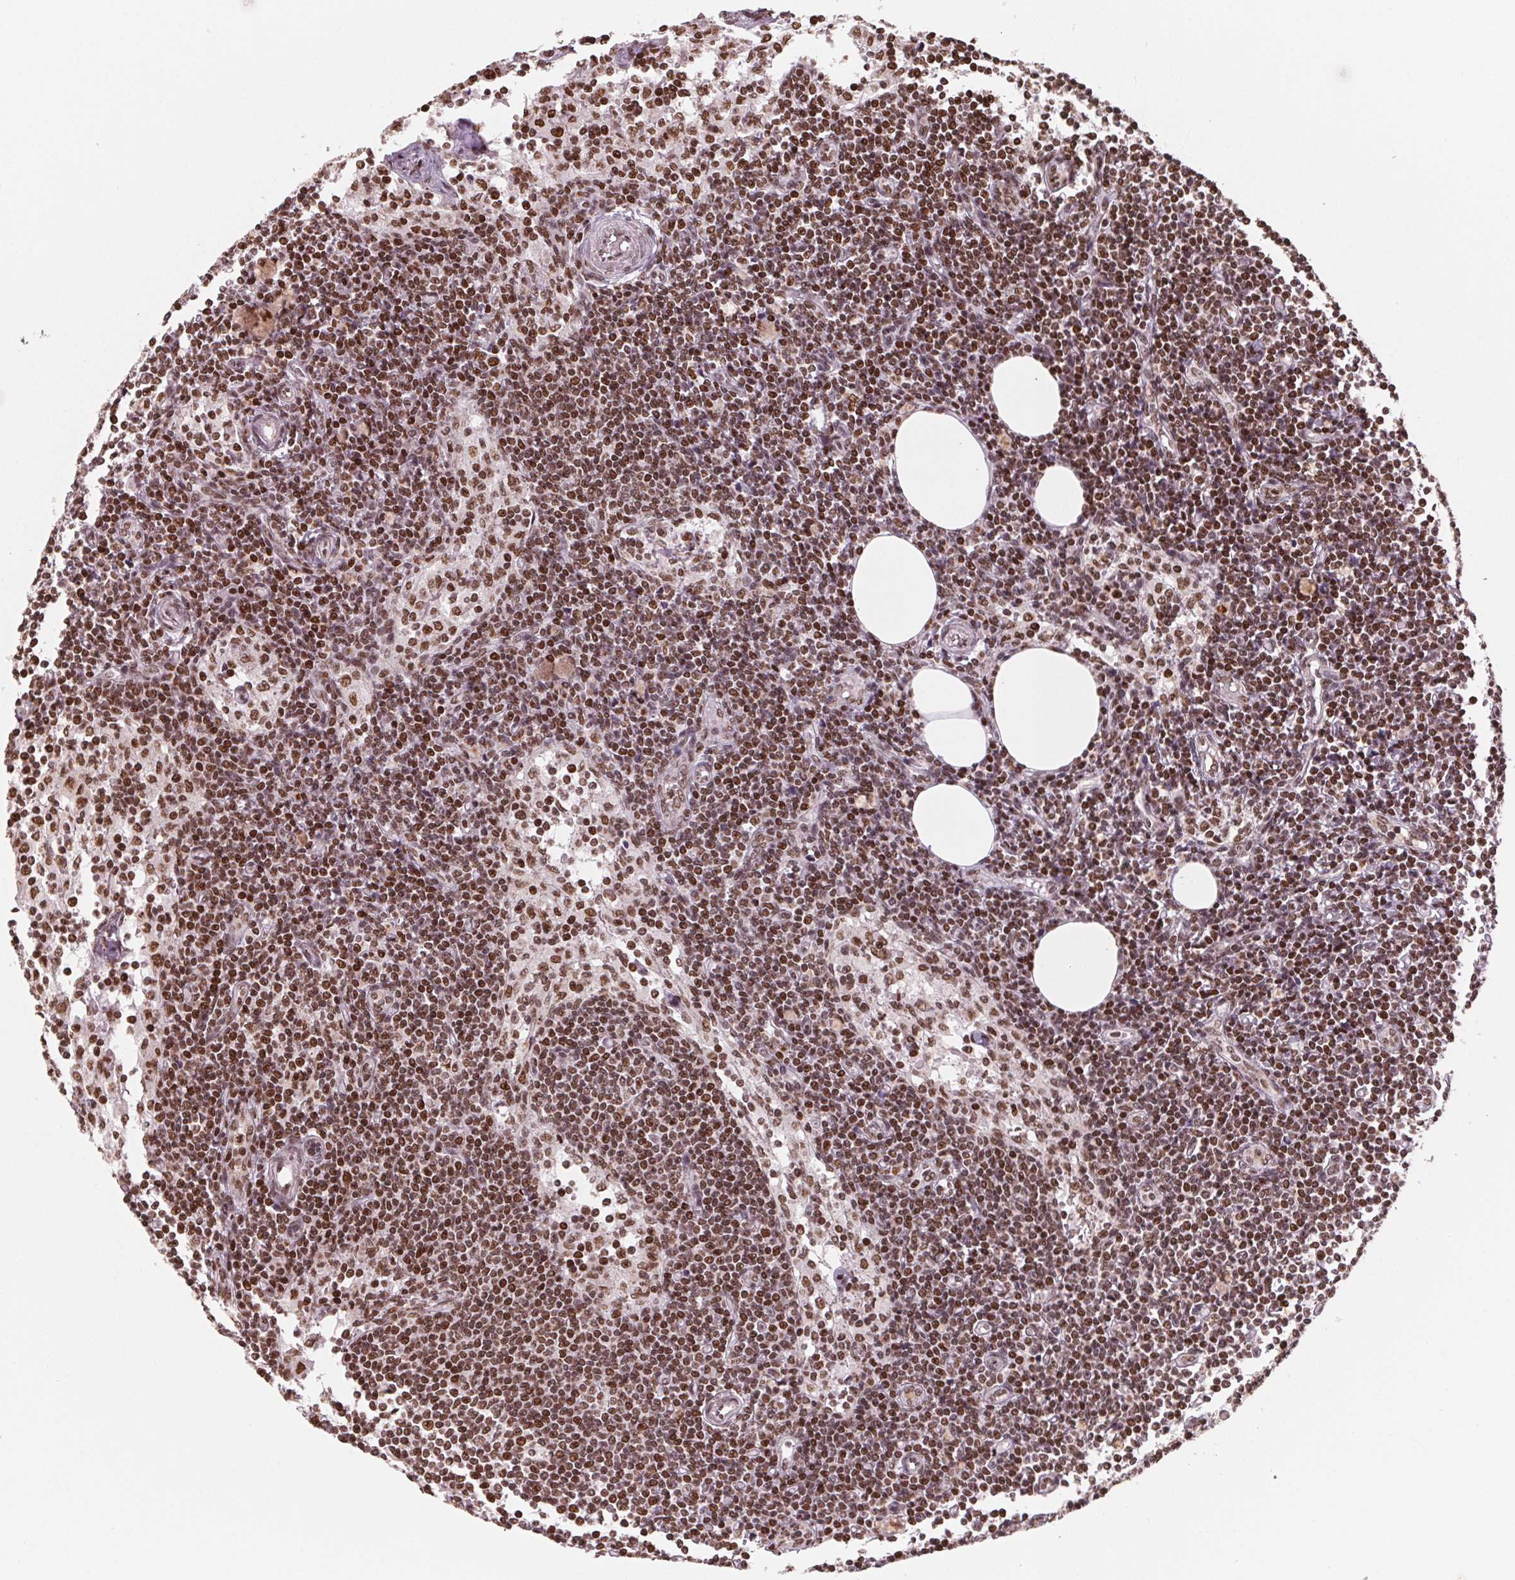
{"staining": {"intensity": "strong", "quantity": ">75%", "location": "nuclear"}, "tissue": "lymph node", "cell_type": "Germinal center cells", "image_type": "normal", "snomed": [{"axis": "morphology", "description": "Normal tissue, NOS"}, {"axis": "topography", "description": "Lymph node"}], "caption": "This is a histology image of immunohistochemistry (IHC) staining of normal lymph node, which shows strong positivity in the nuclear of germinal center cells.", "gene": "TOPORS", "patient": {"sex": "female", "age": 69}}